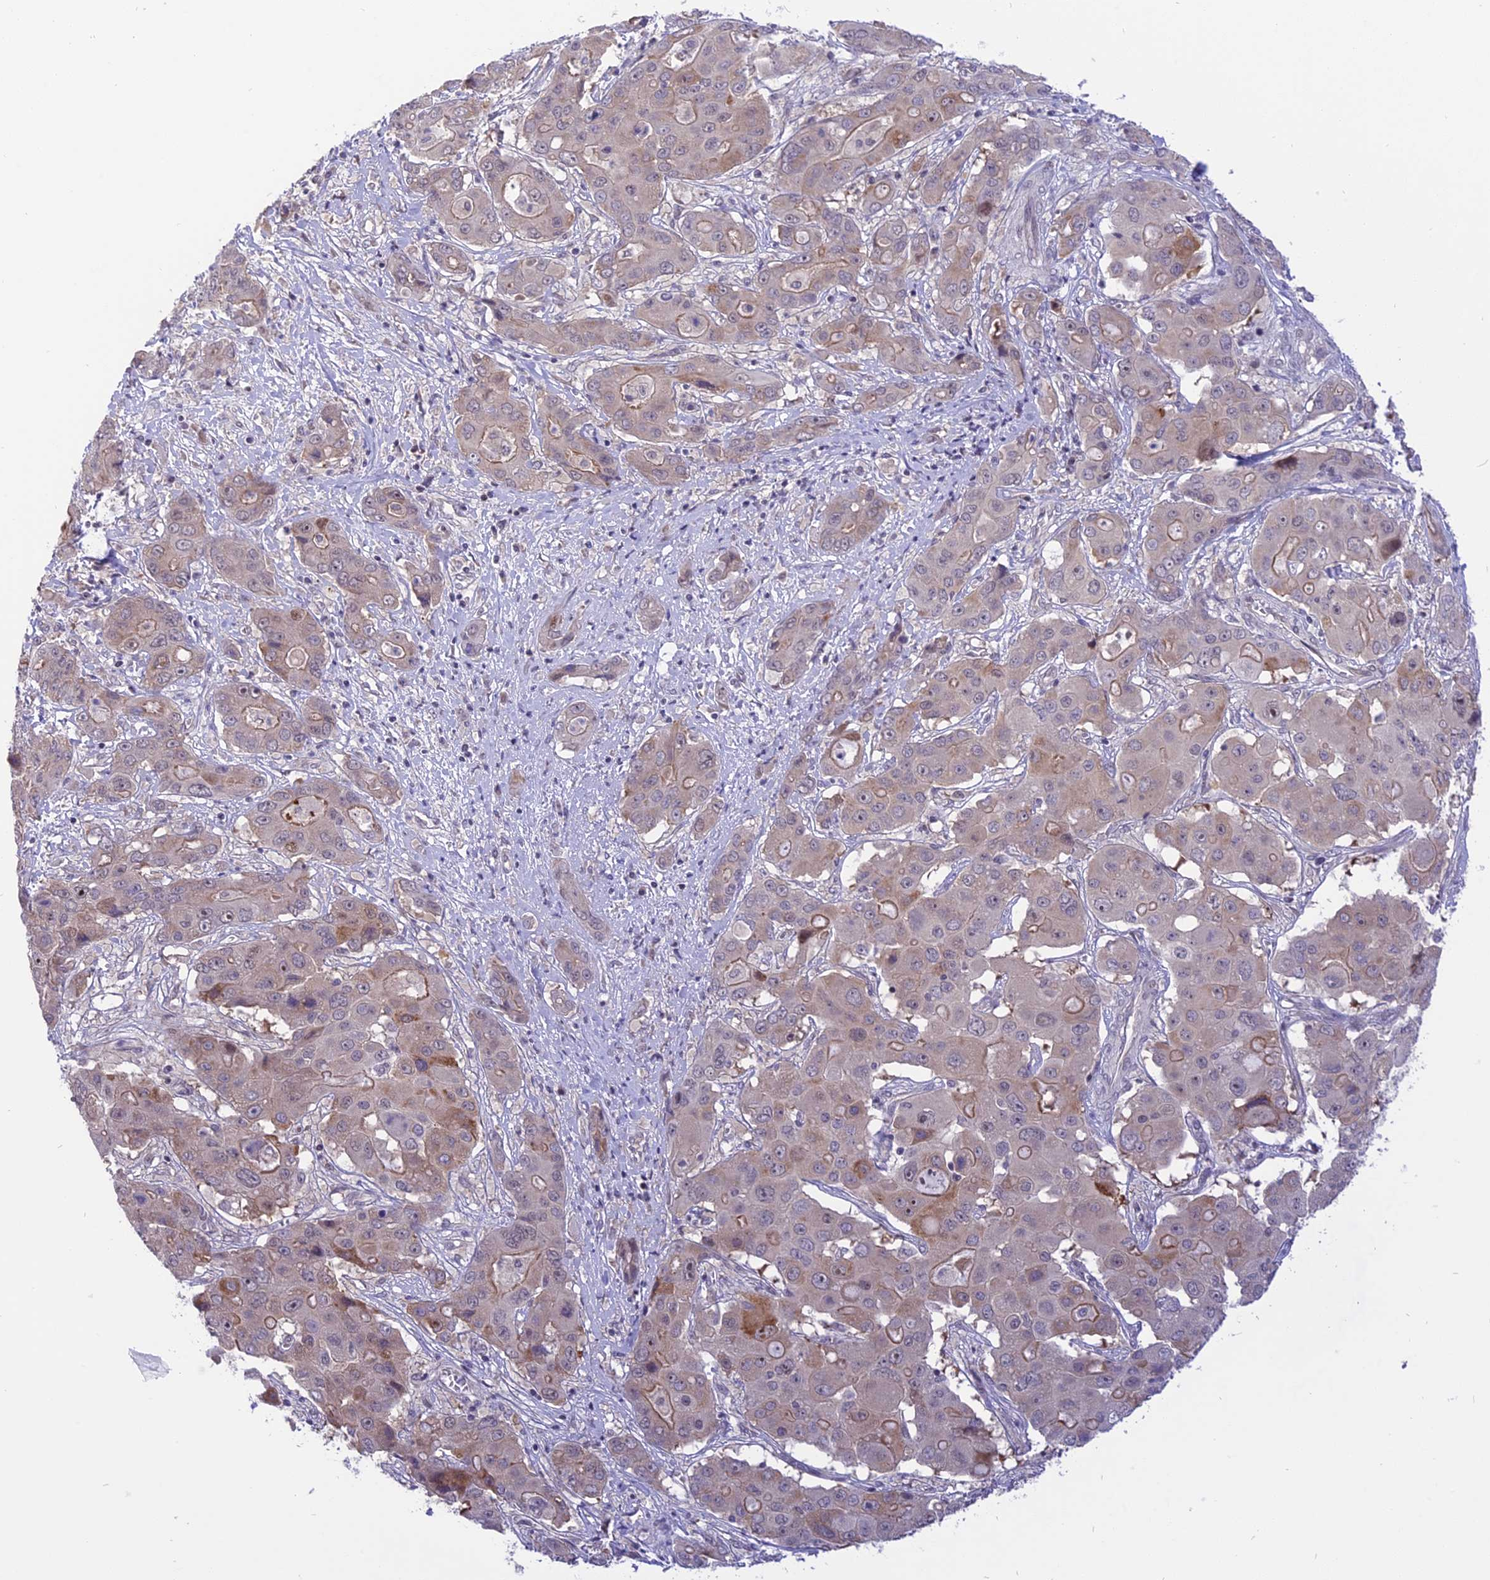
{"staining": {"intensity": "weak", "quantity": "<25%", "location": "cytoplasmic/membranous"}, "tissue": "liver cancer", "cell_type": "Tumor cells", "image_type": "cancer", "snomed": [{"axis": "morphology", "description": "Cholangiocarcinoma"}, {"axis": "topography", "description": "Liver"}], "caption": "This is a image of immunohistochemistry (IHC) staining of liver cancer (cholangiocarcinoma), which shows no expression in tumor cells.", "gene": "ZNF837", "patient": {"sex": "male", "age": 67}}